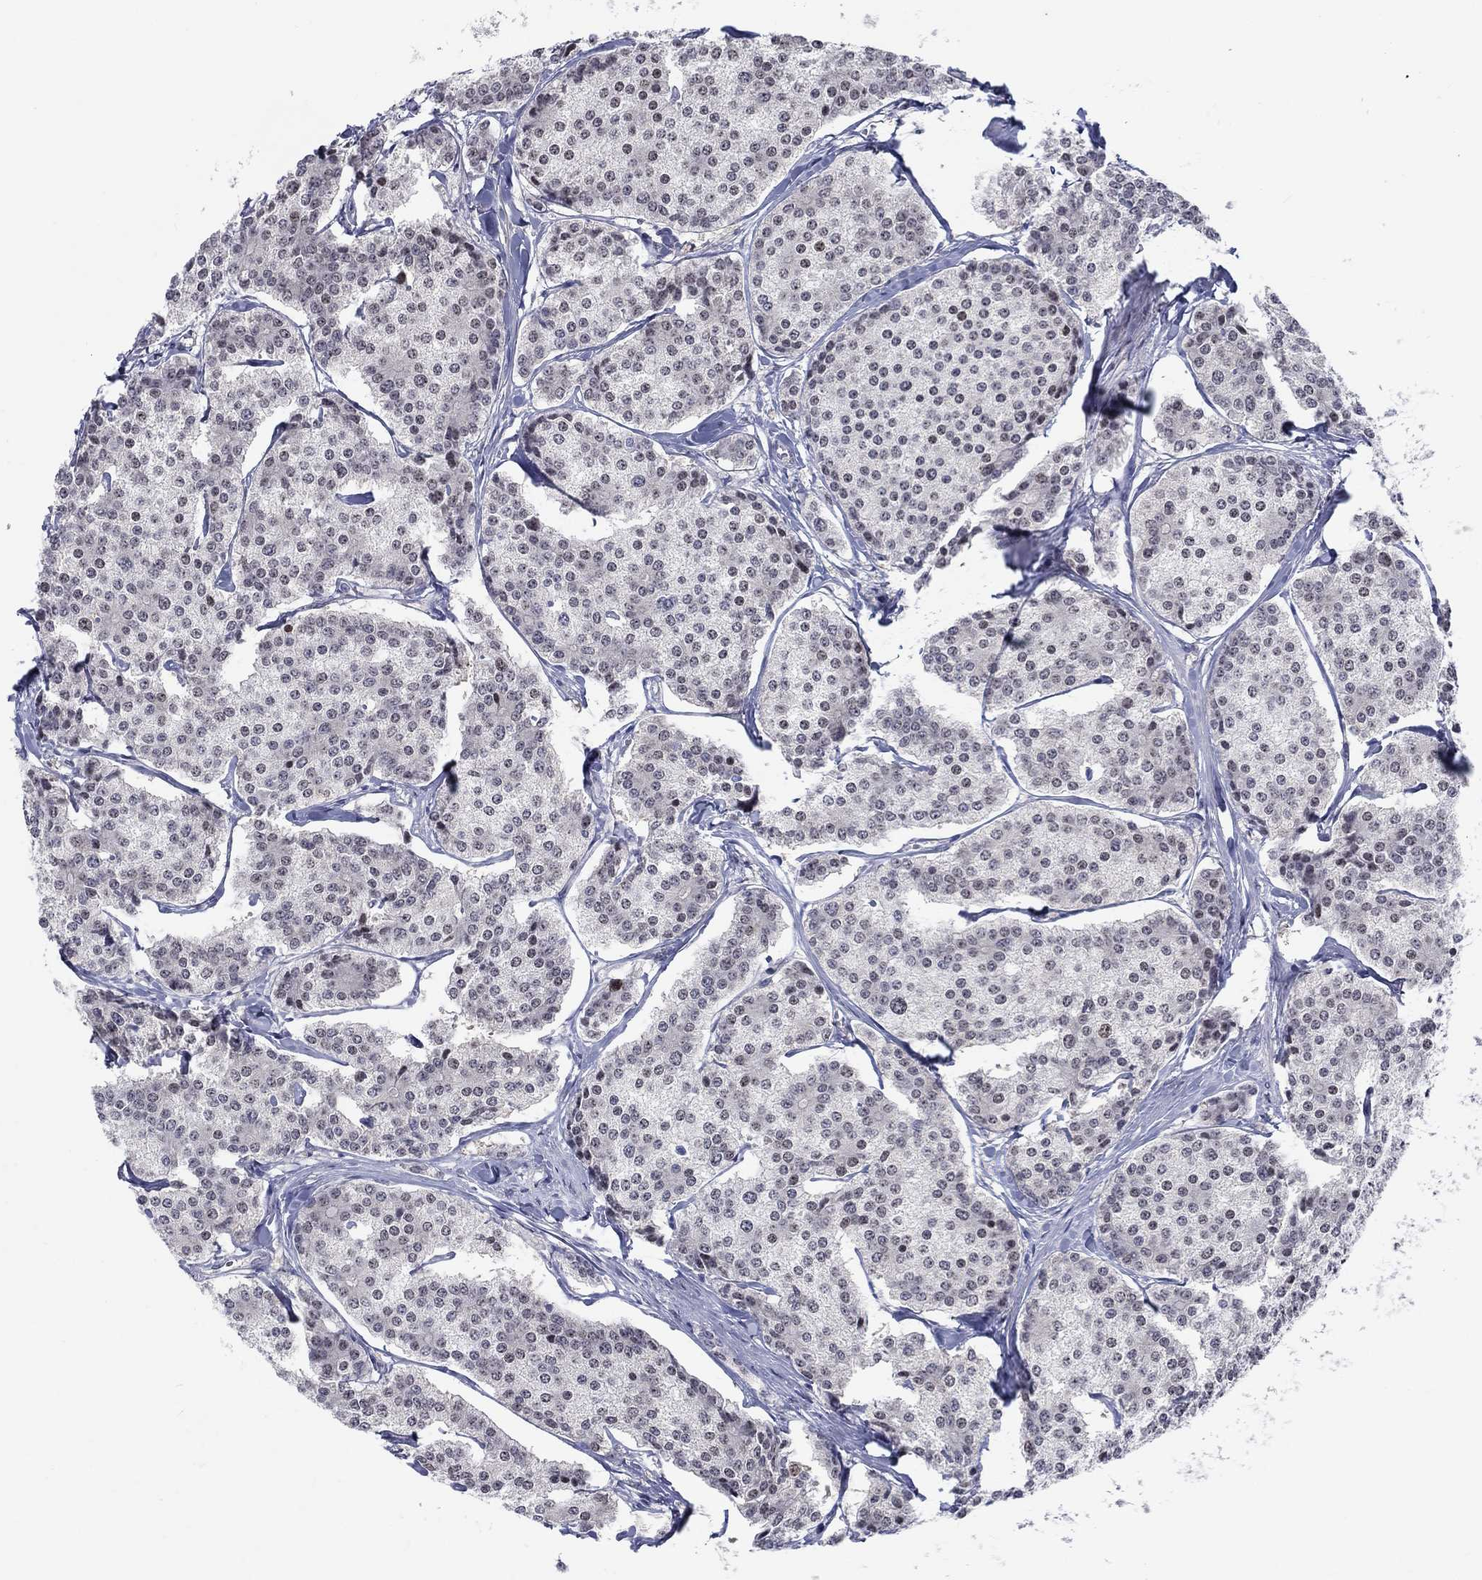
{"staining": {"intensity": "negative", "quantity": "none", "location": "none"}, "tissue": "carcinoid", "cell_type": "Tumor cells", "image_type": "cancer", "snomed": [{"axis": "morphology", "description": "Carcinoid, malignant, NOS"}, {"axis": "topography", "description": "Small intestine"}], "caption": "DAB (3,3'-diaminobenzidine) immunohistochemical staining of carcinoid (malignant) reveals no significant expression in tumor cells. Brightfield microscopy of immunohistochemistry (IHC) stained with DAB (3,3'-diaminobenzidine) (brown) and hematoxylin (blue), captured at high magnification.", "gene": "EGFLAM", "patient": {"sex": "female", "age": 65}}